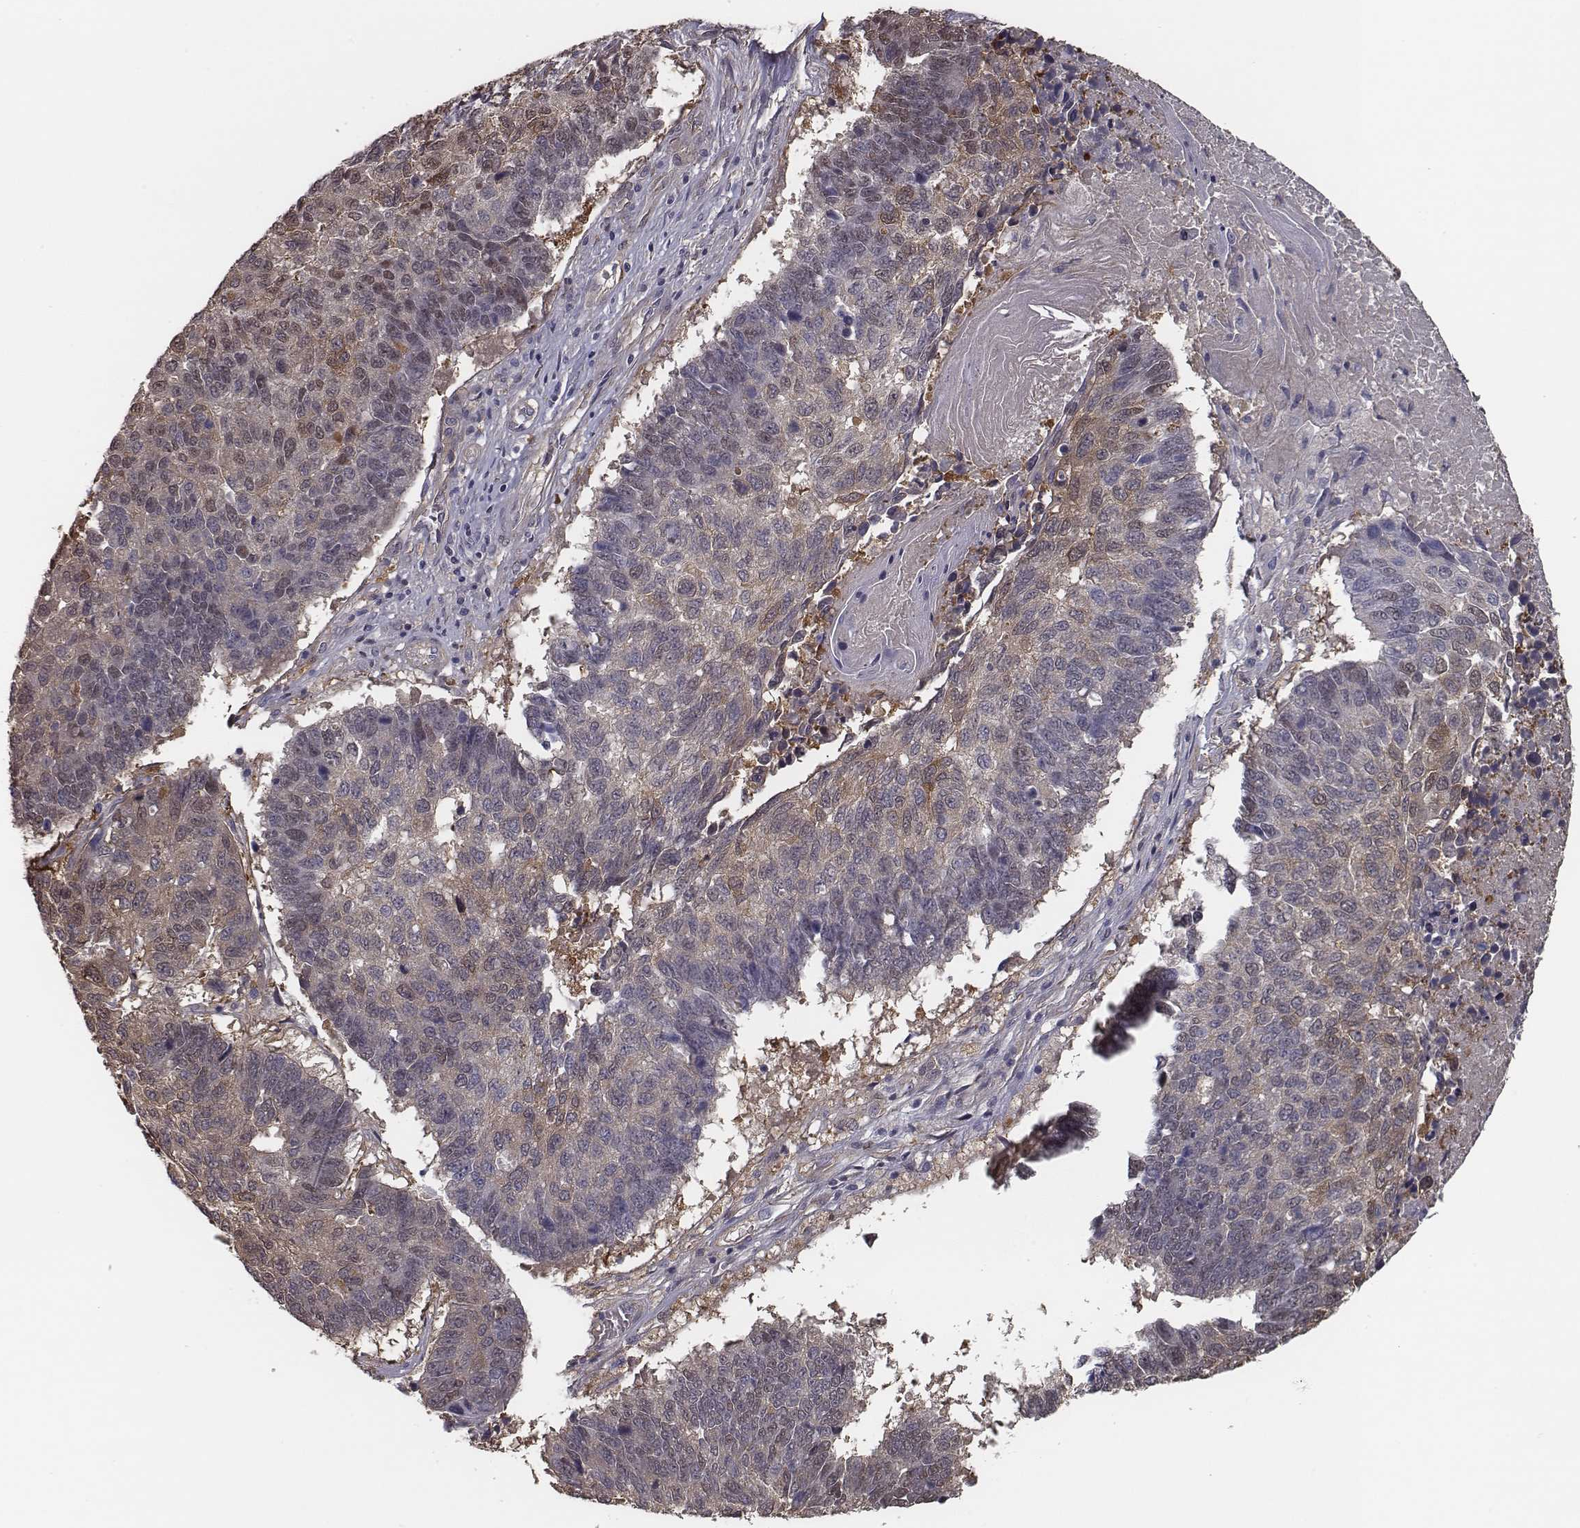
{"staining": {"intensity": "negative", "quantity": "none", "location": "none"}, "tissue": "lung cancer", "cell_type": "Tumor cells", "image_type": "cancer", "snomed": [{"axis": "morphology", "description": "Squamous cell carcinoma, NOS"}, {"axis": "topography", "description": "Lung"}], "caption": "A micrograph of human lung squamous cell carcinoma is negative for staining in tumor cells.", "gene": "ISYNA1", "patient": {"sex": "male", "age": 73}}